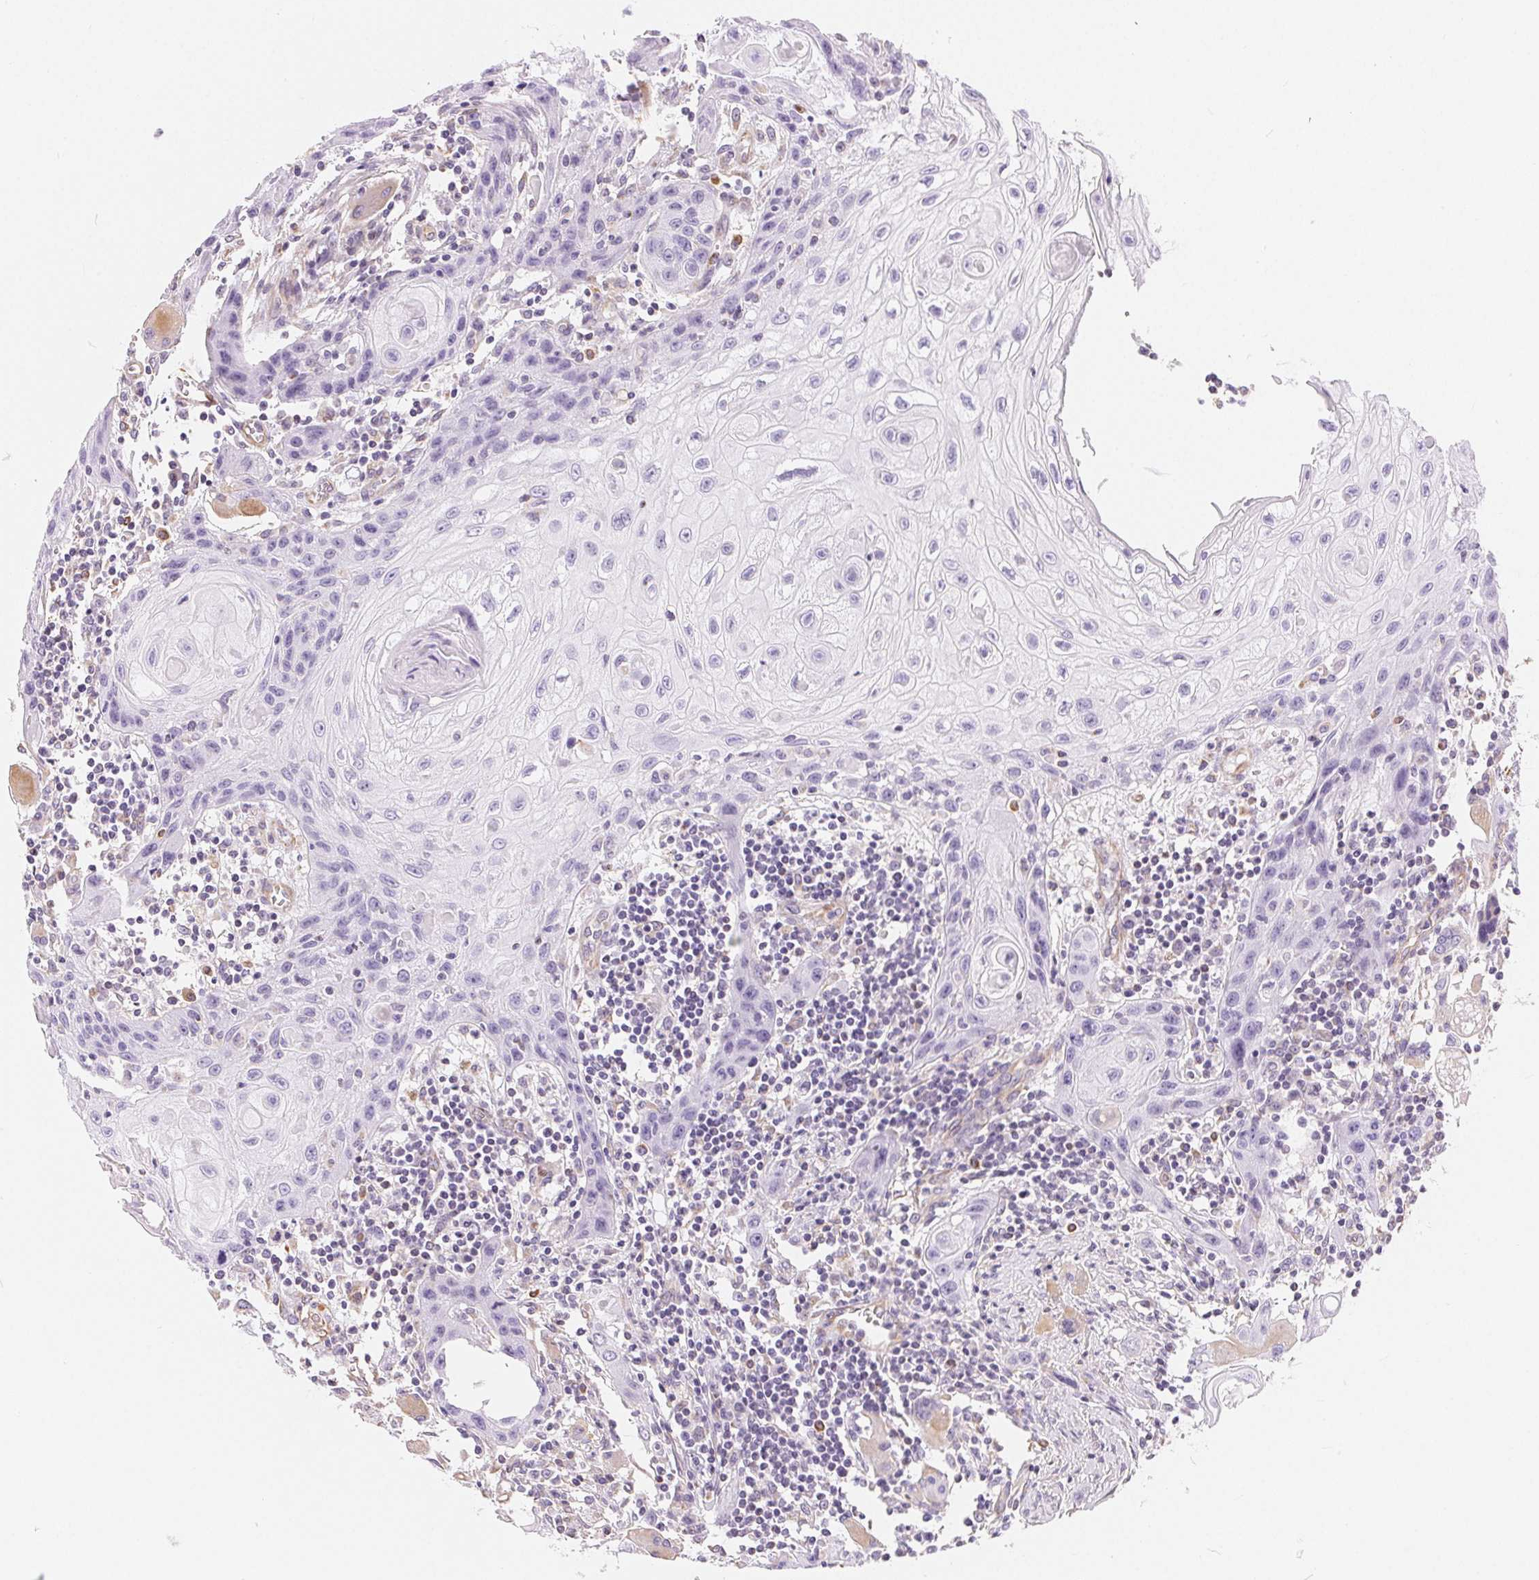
{"staining": {"intensity": "negative", "quantity": "none", "location": "none"}, "tissue": "head and neck cancer", "cell_type": "Tumor cells", "image_type": "cancer", "snomed": [{"axis": "morphology", "description": "Squamous cell carcinoma, NOS"}, {"axis": "topography", "description": "Oral tissue"}, {"axis": "topography", "description": "Head-Neck"}], "caption": "An immunohistochemistry (IHC) photomicrograph of head and neck squamous cell carcinoma is shown. There is no staining in tumor cells of head and neck squamous cell carcinoma.", "gene": "GFAP", "patient": {"sex": "male", "age": 58}}